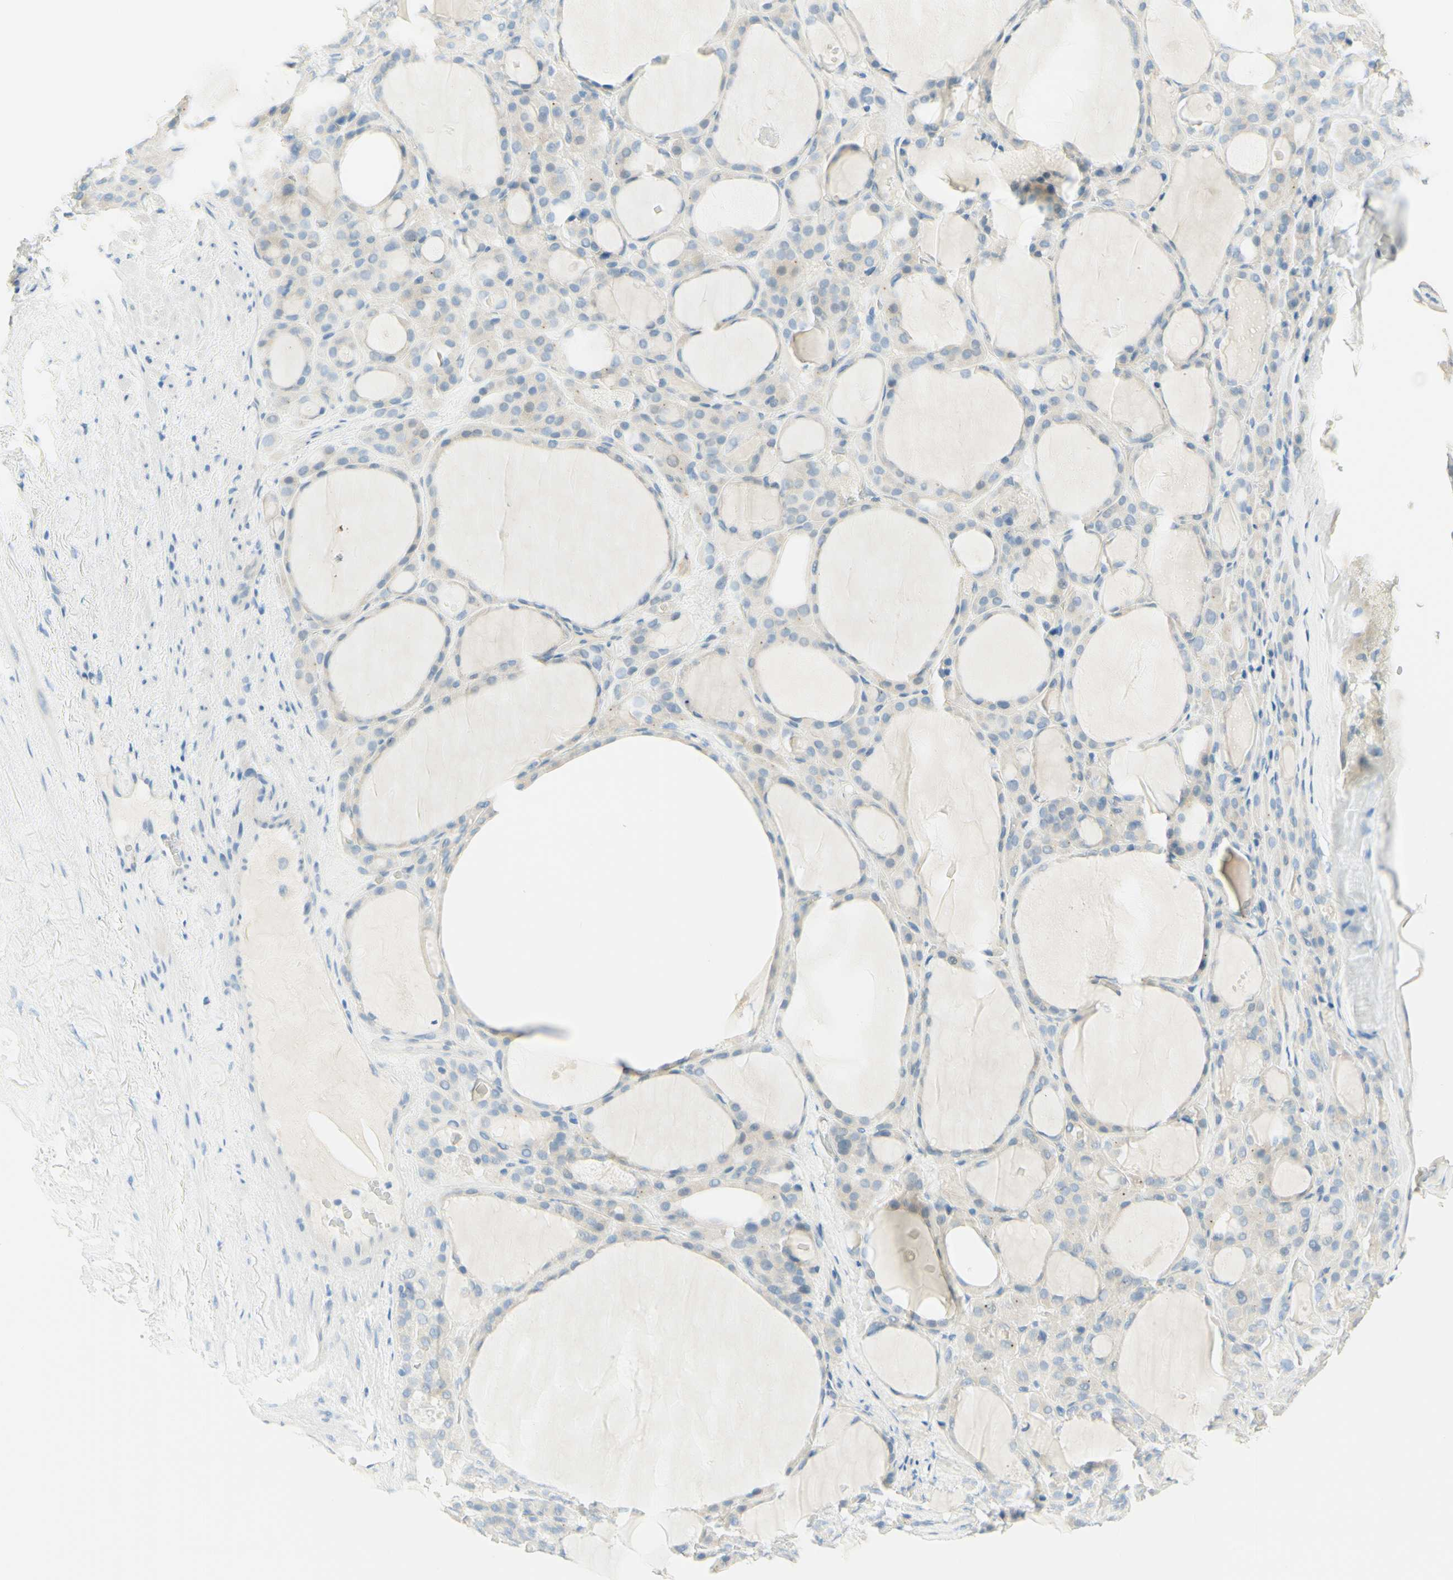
{"staining": {"intensity": "negative", "quantity": "none", "location": "none"}, "tissue": "thyroid gland", "cell_type": "Glandular cells", "image_type": "normal", "snomed": [{"axis": "morphology", "description": "Normal tissue, NOS"}, {"axis": "morphology", "description": "Carcinoma, NOS"}, {"axis": "topography", "description": "Thyroid gland"}], "caption": "The photomicrograph shows no significant positivity in glandular cells of thyroid gland. (Immunohistochemistry, brightfield microscopy, high magnification).", "gene": "TMEM132D", "patient": {"sex": "female", "age": 86}}